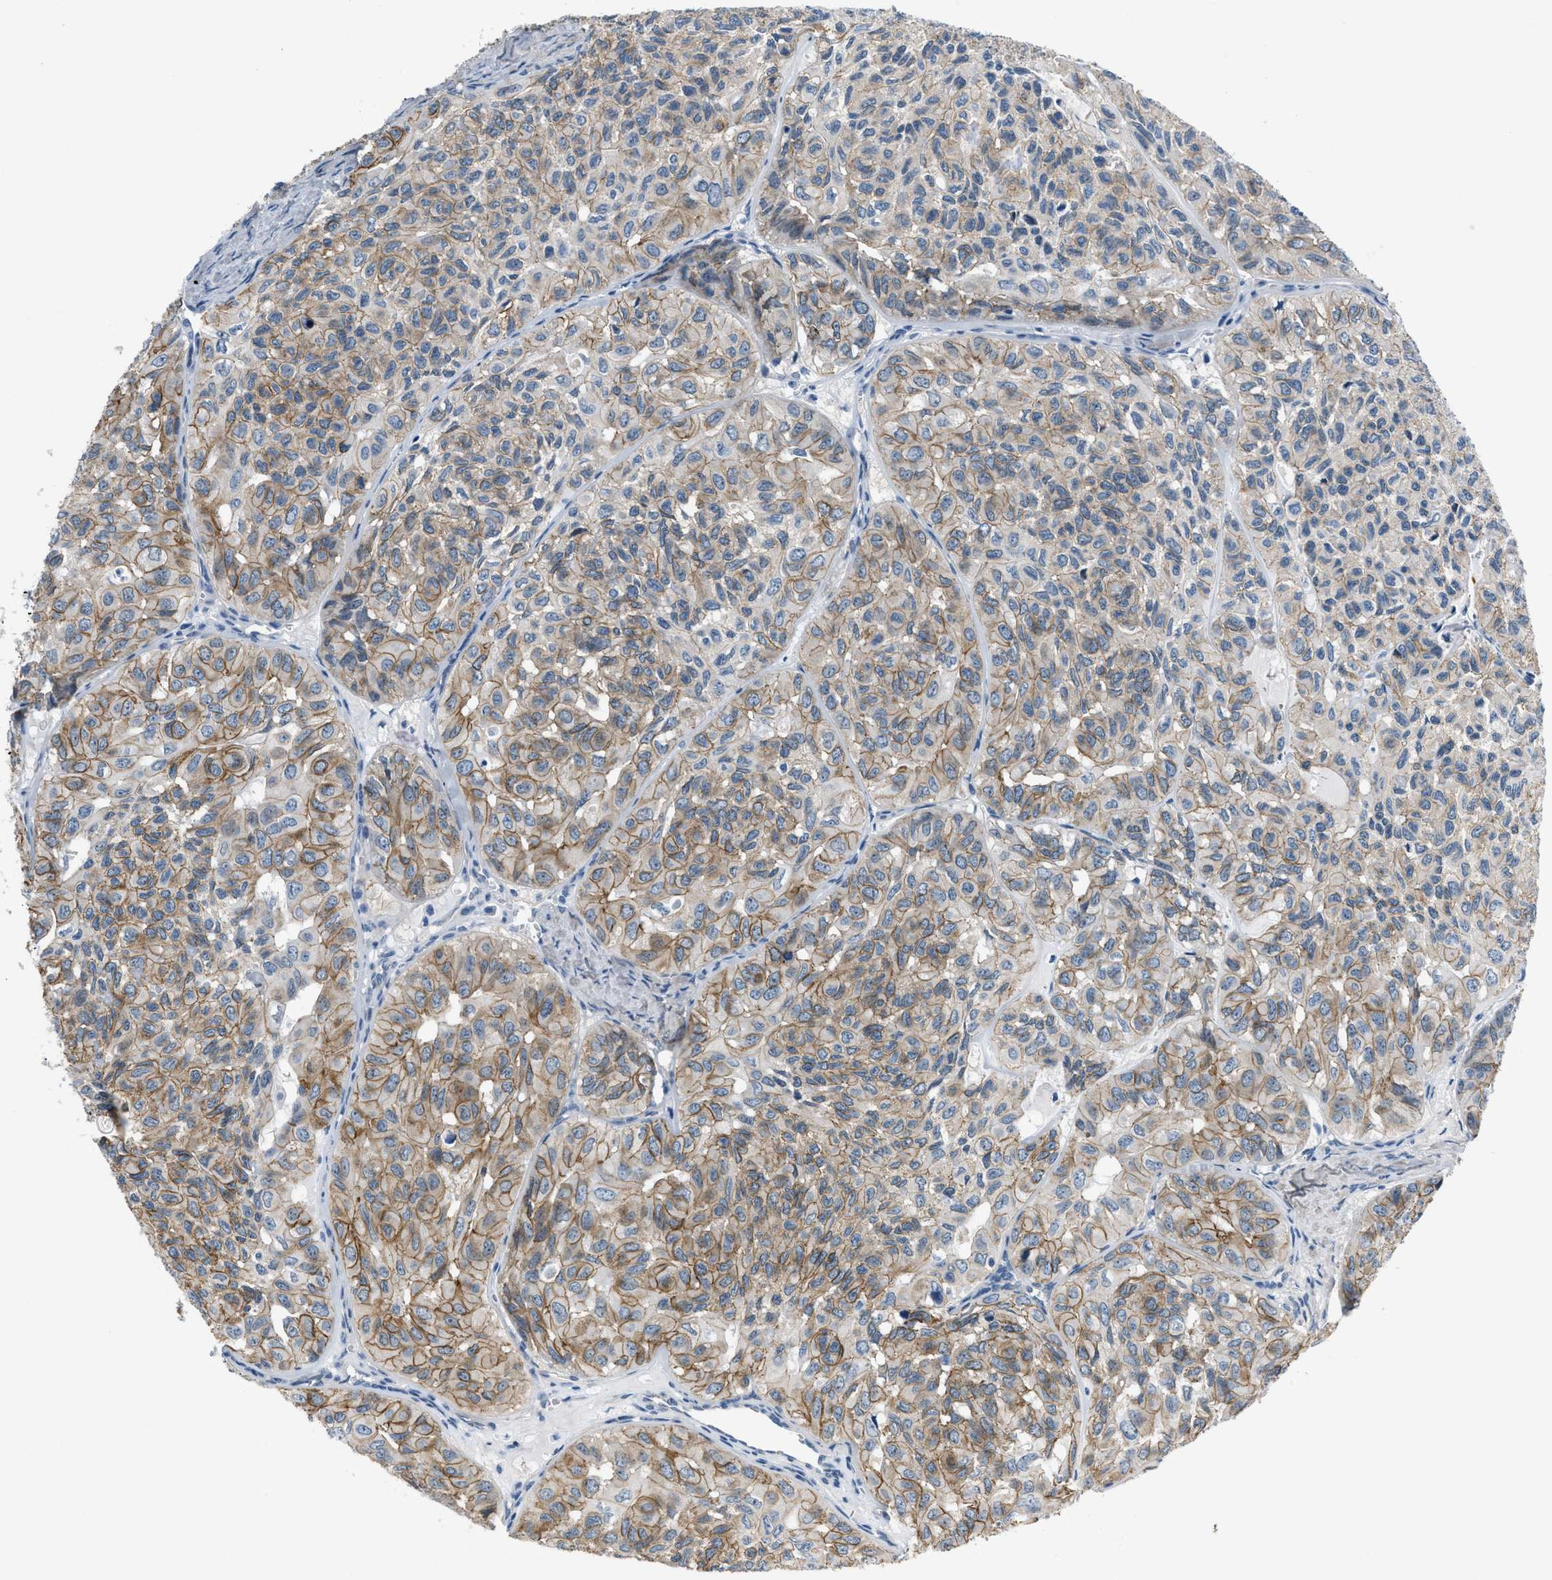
{"staining": {"intensity": "moderate", "quantity": ">75%", "location": "cytoplasmic/membranous"}, "tissue": "head and neck cancer", "cell_type": "Tumor cells", "image_type": "cancer", "snomed": [{"axis": "morphology", "description": "Adenocarcinoma, NOS"}, {"axis": "topography", "description": "Salivary gland, NOS"}, {"axis": "topography", "description": "Head-Neck"}], "caption": "A high-resolution image shows immunohistochemistry staining of head and neck adenocarcinoma, which reveals moderate cytoplasmic/membranous expression in about >75% of tumor cells.", "gene": "FBN1", "patient": {"sex": "female", "age": 76}}